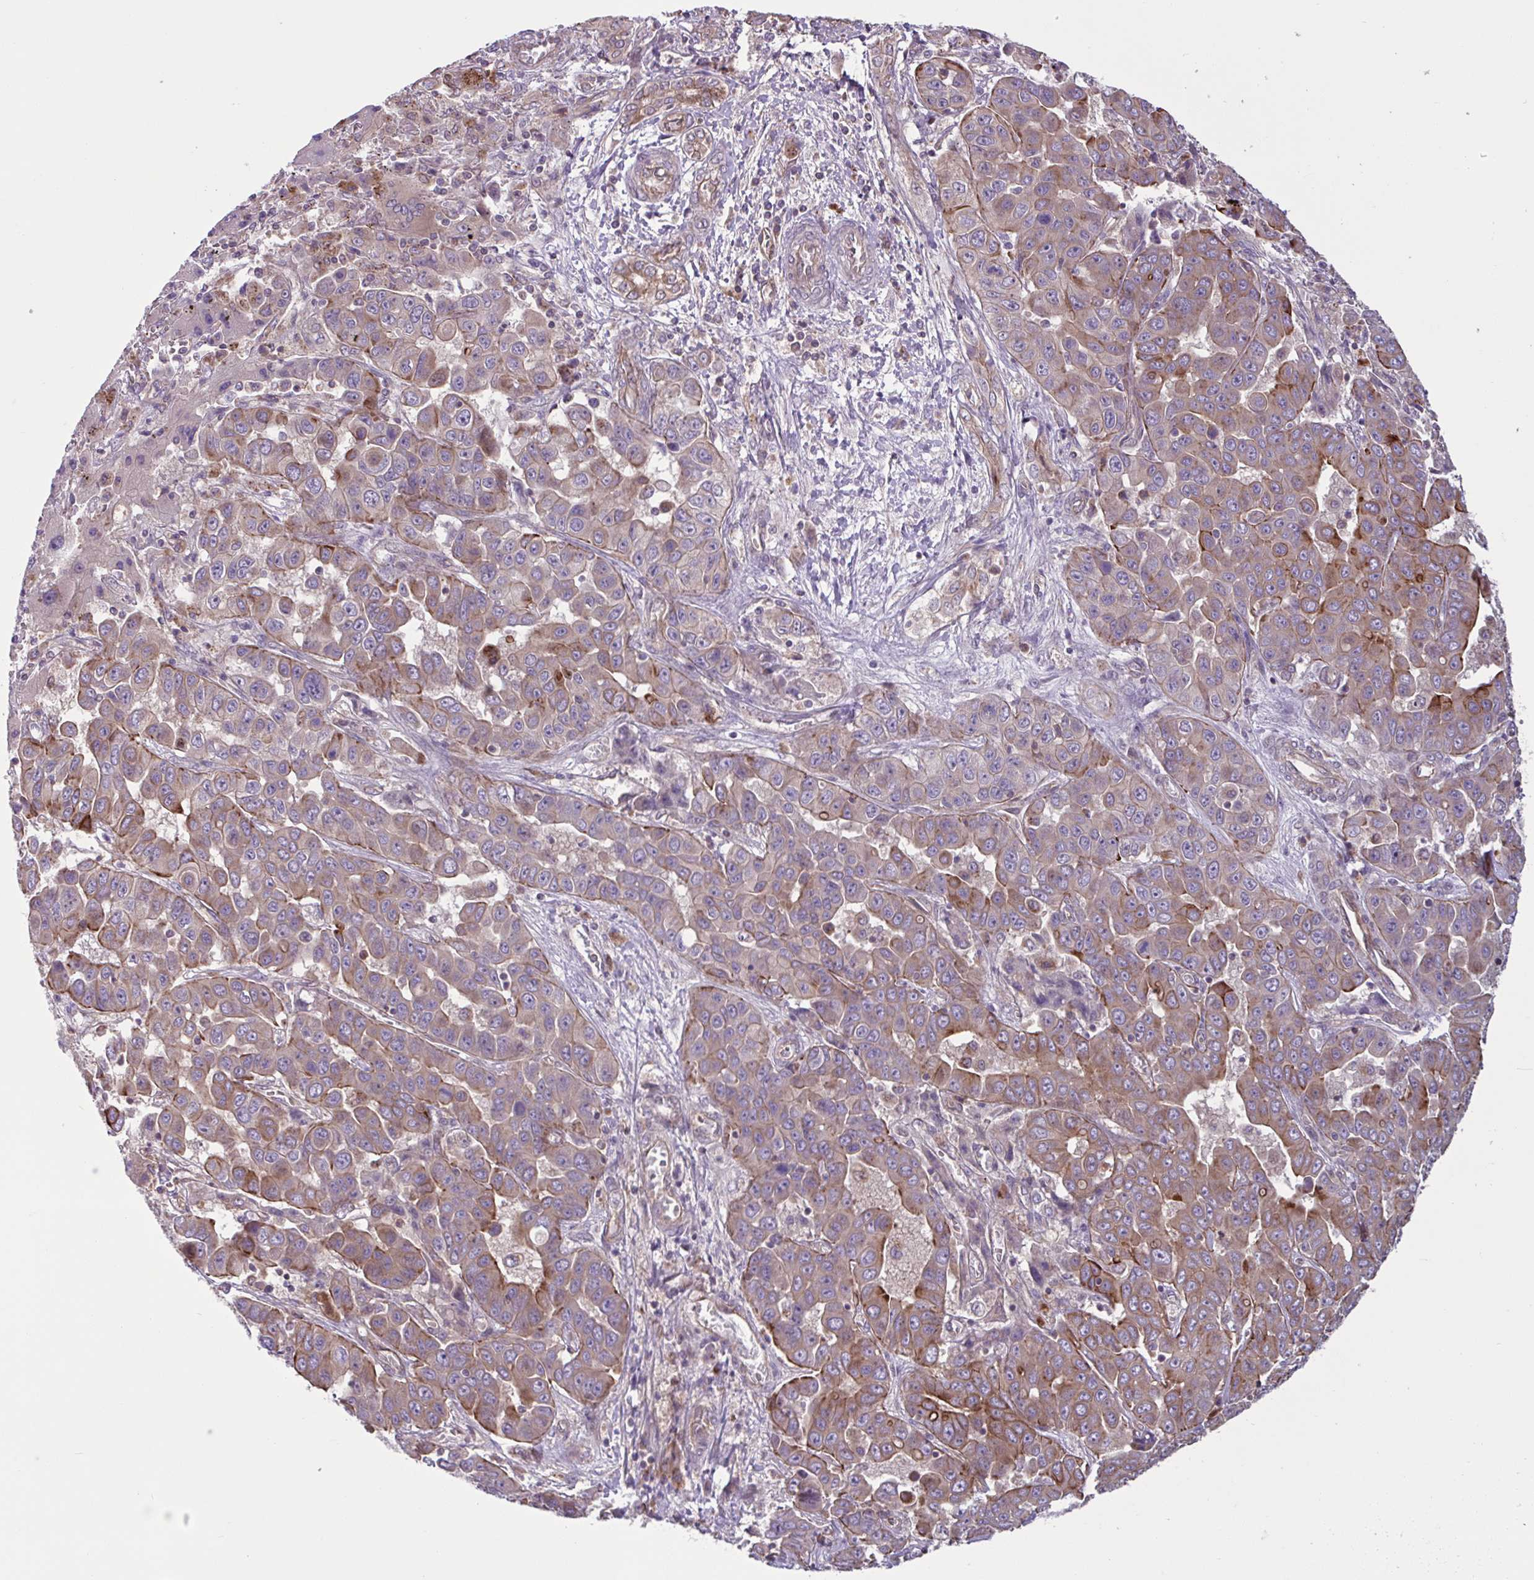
{"staining": {"intensity": "moderate", "quantity": "25%-75%", "location": "cytoplasmic/membranous"}, "tissue": "liver cancer", "cell_type": "Tumor cells", "image_type": "cancer", "snomed": [{"axis": "morphology", "description": "Cholangiocarcinoma"}, {"axis": "topography", "description": "Liver"}], "caption": "IHC staining of cholangiocarcinoma (liver), which demonstrates medium levels of moderate cytoplasmic/membranous positivity in about 25%-75% of tumor cells indicating moderate cytoplasmic/membranous protein staining. The staining was performed using DAB (brown) for protein detection and nuclei were counterstained in hematoxylin (blue).", "gene": "GLTP", "patient": {"sex": "female", "age": 52}}